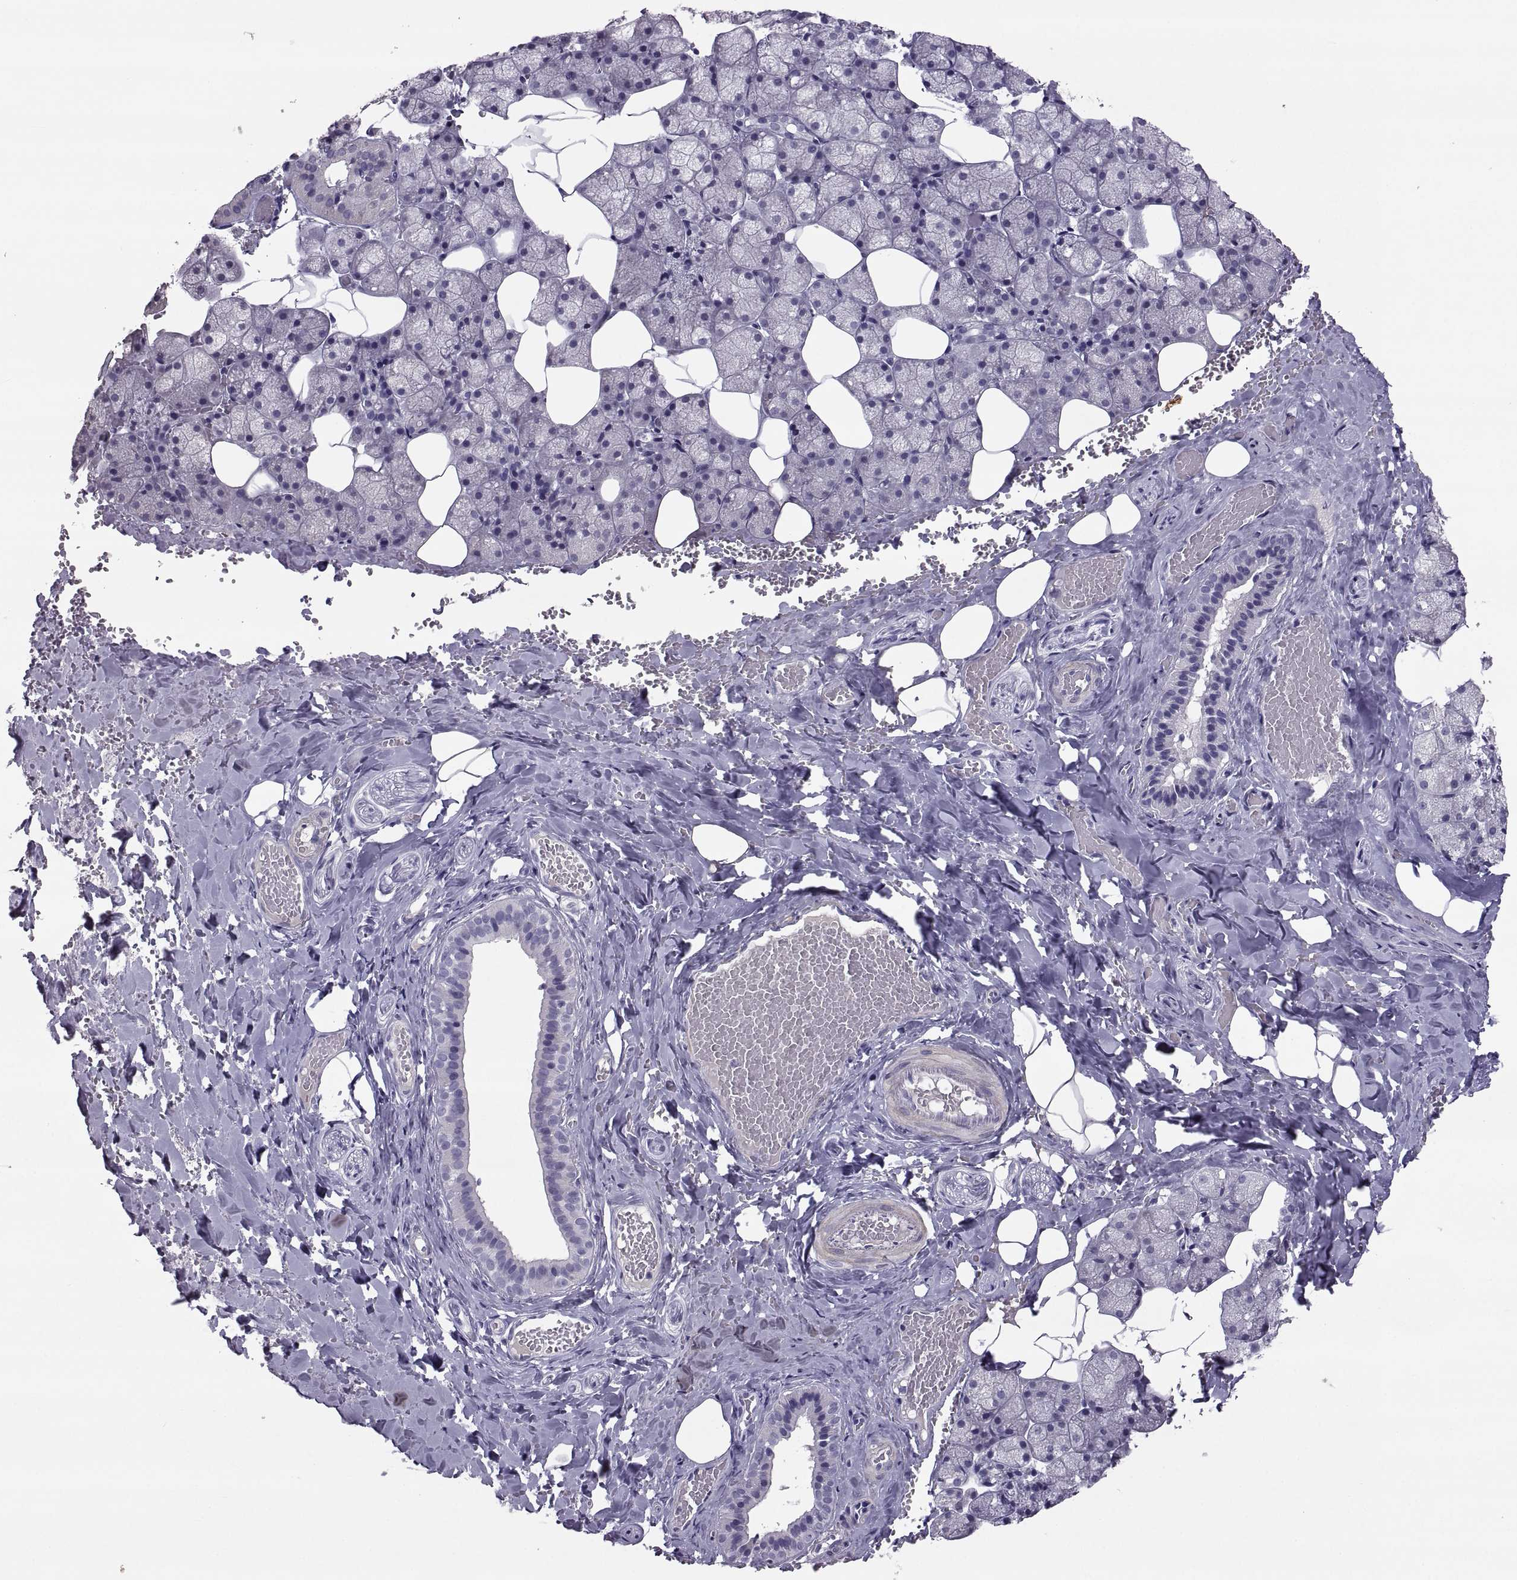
{"staining": {"intensity": "negative", "quantity": "none", "location": "none"}, "tissue": "salivary gland", "cell_type": "Glandular cells", "image_type": "normal", "snomed": [{"axis": "morphology", "description": "Normal tissue, NOS"}, {"axis": "topography", "description": "Salivary gland"}], "caption": "A micrograph of salivary gland stained for a protein demonstrates no brown staining in glandular cells.", "gene": "IGSF1", "patient": {"sex": "male", "age": 38}}